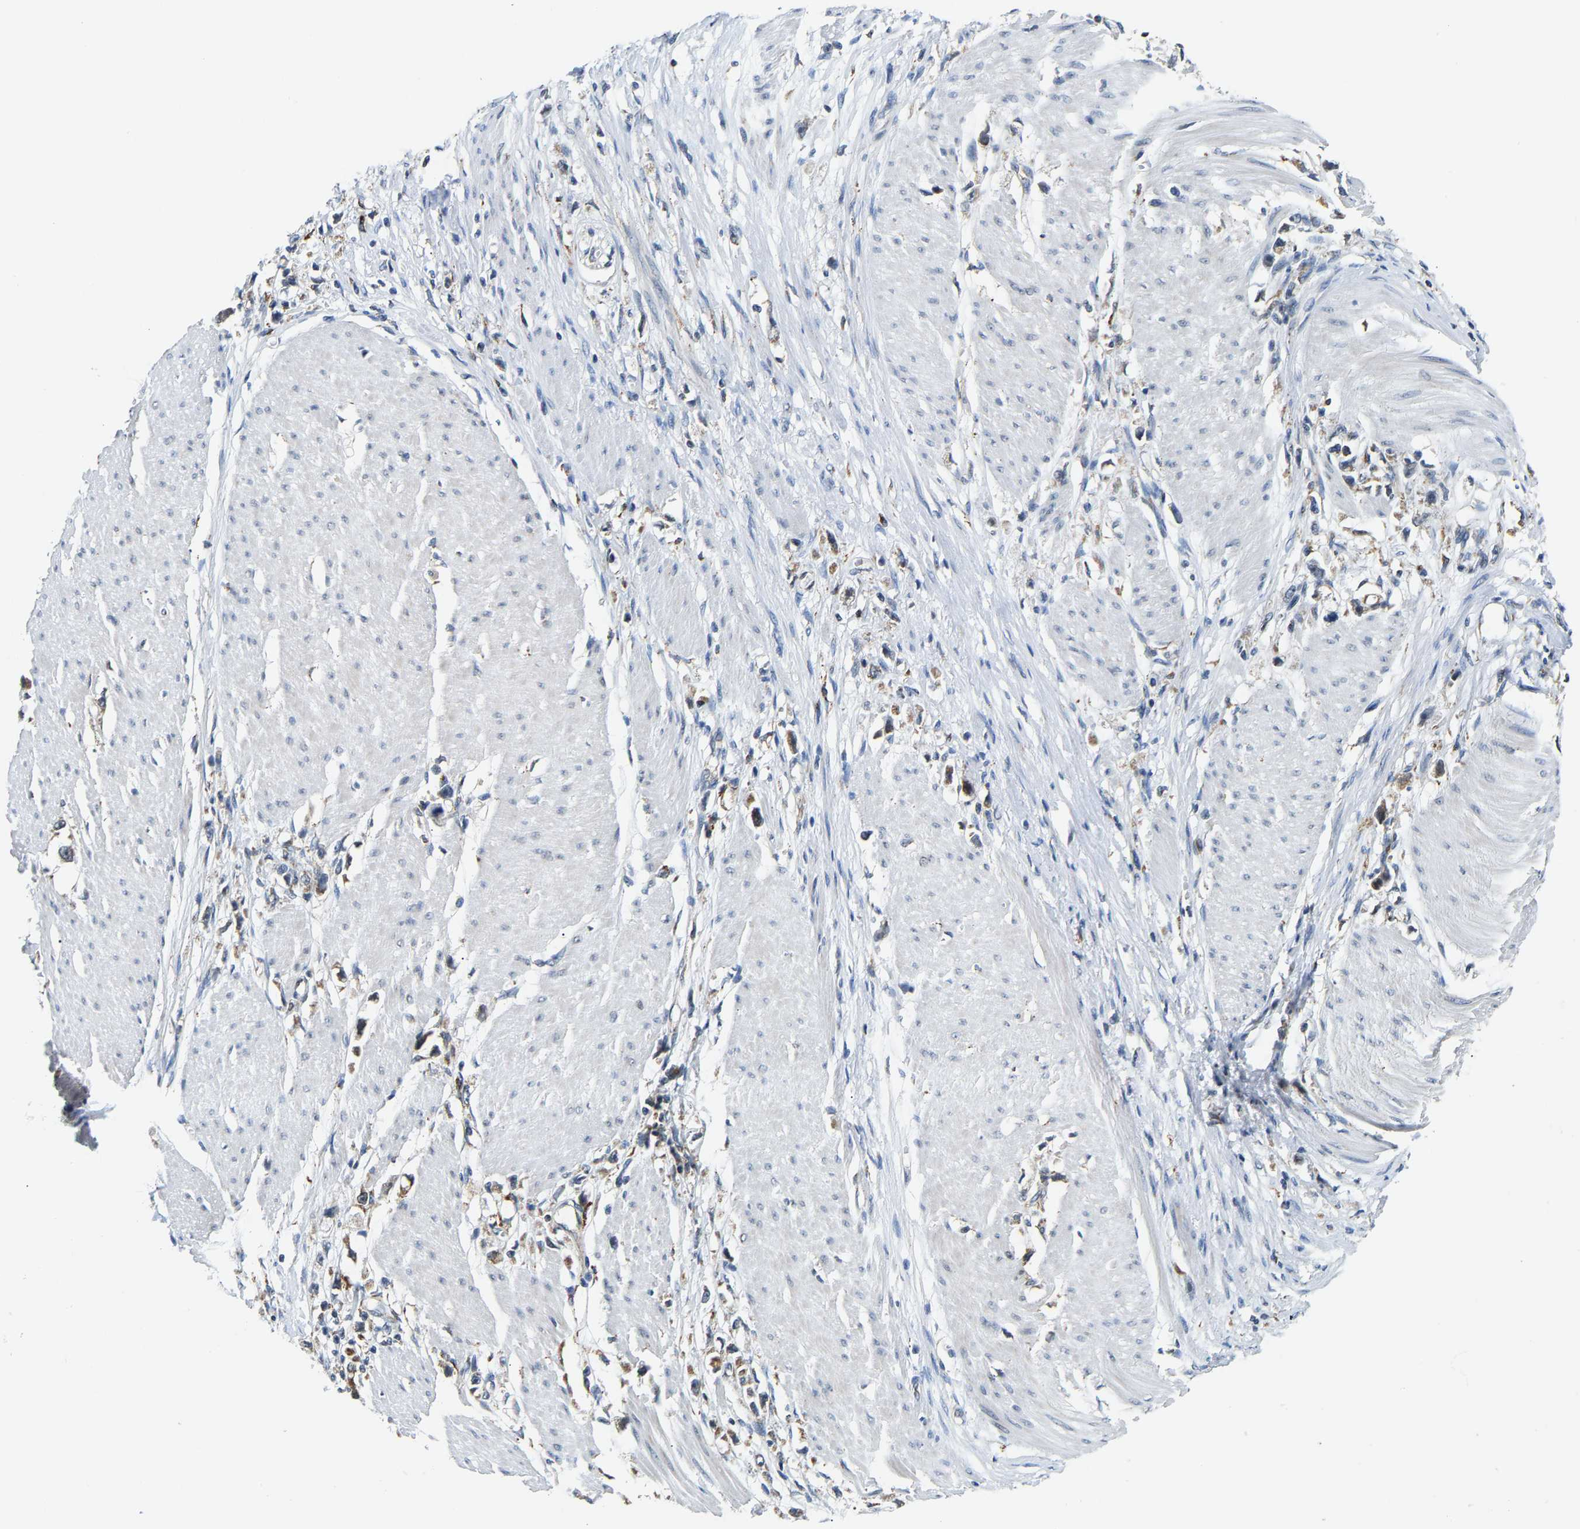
{"staining": {"intensity": "moderate", "quantity": ">75%", "location": "cytoplasmic/membranous"}, "tissue": "stomach cancer", "cell_type": "Tumor cells", "image_type": "cancer", "snomed": [{"axis": "morphology", "description": "Adenocarcinoma, NOS"}, {"axis": "topography", "description": "Stomach"}], "caption": "This is an image of immunohistochemistry (IHC) staining of stomach adenocarcinoma, which shows moderate positivity in the cytoplasmic/membranous of tumor cells.", "gene": "GIMAP7", "patient": {"sex": "female", "age": 59}}